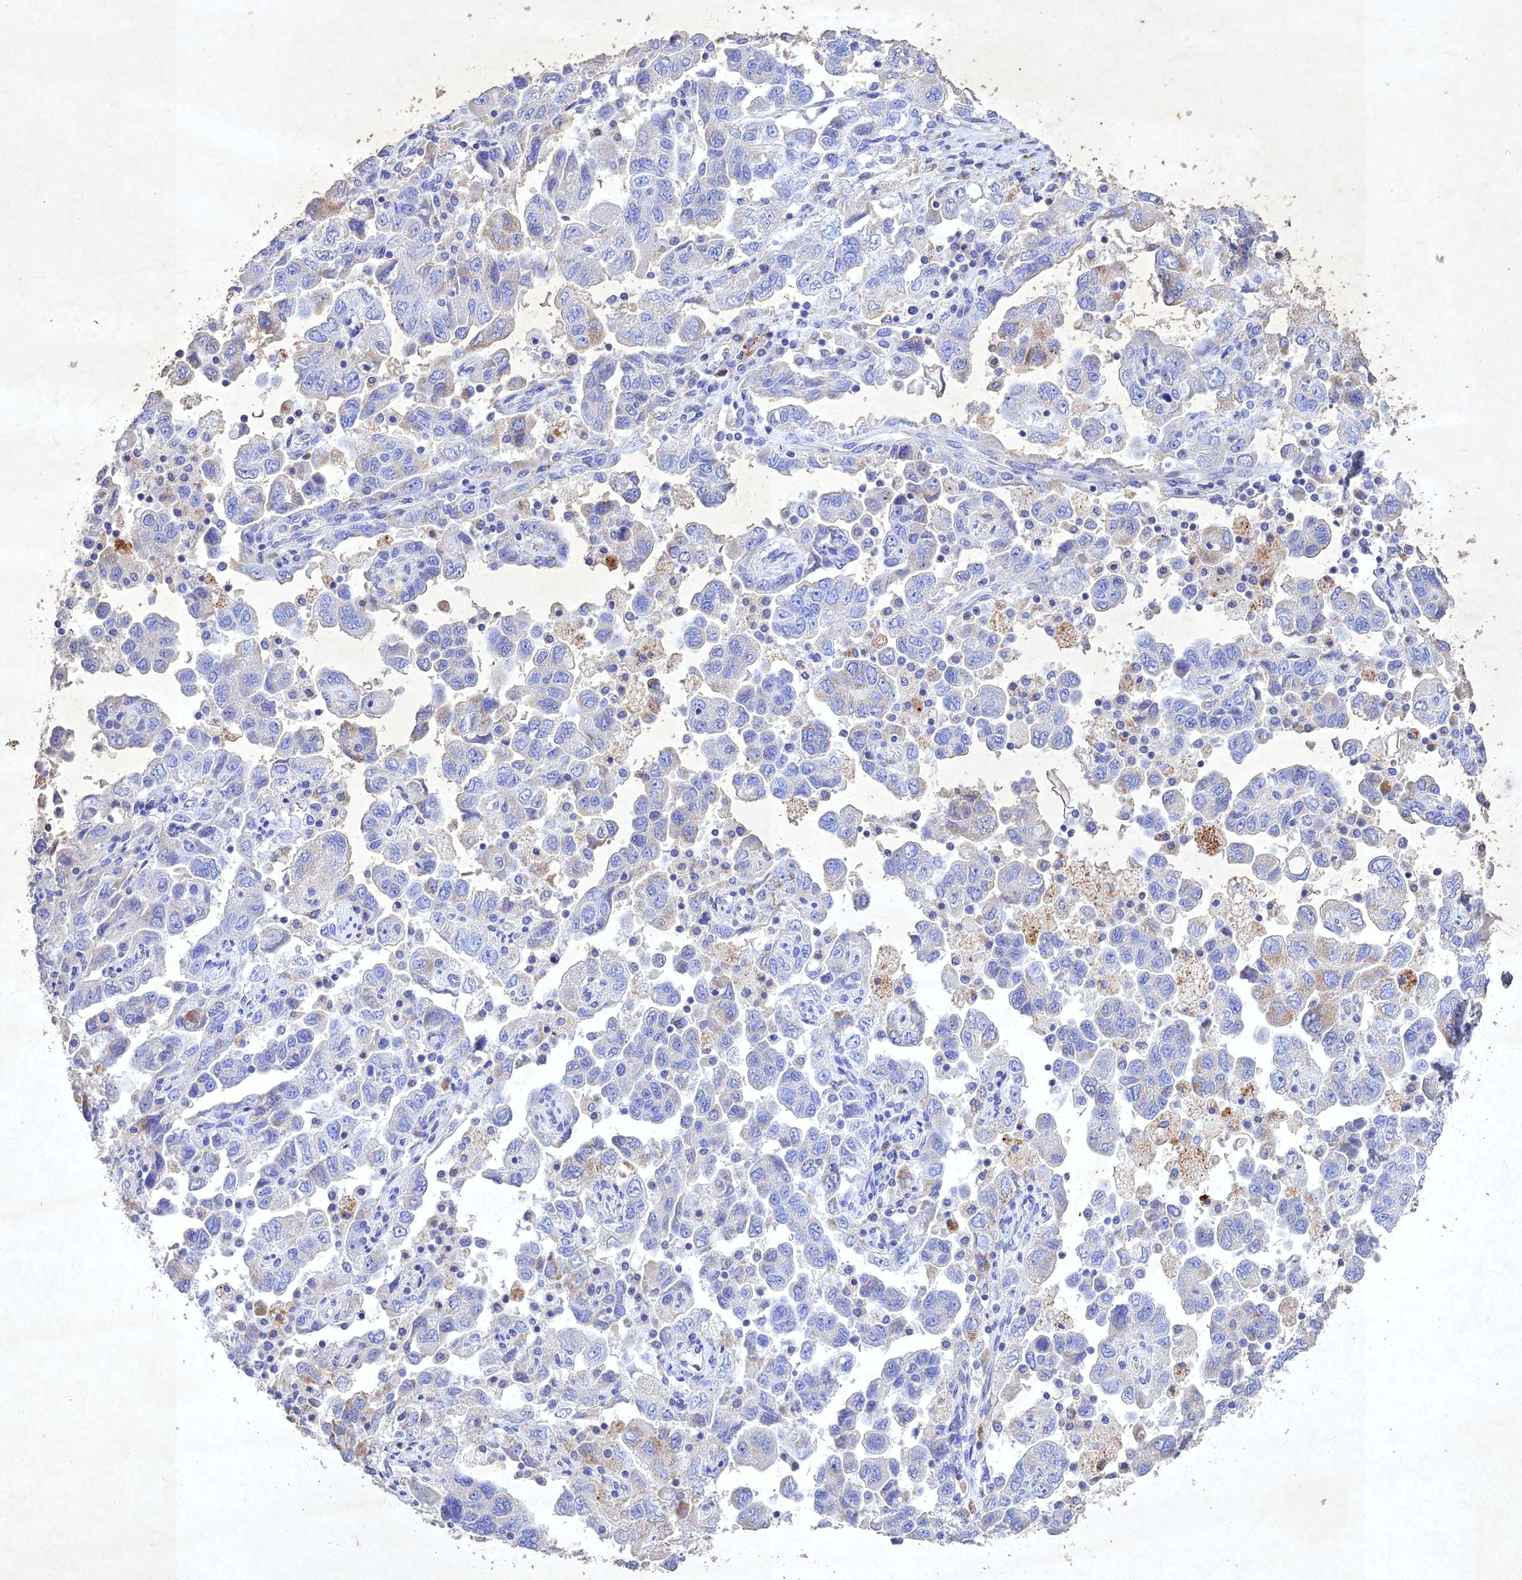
{"staining": {"intensity": "negative", "quantity": "none", "location": "none"}, "tissue": "ovarian cancer", "cell_type": "Tumor cells", "image_type": "cancer", "snomed": [{"axis": "morphology", "description": "Carcinoma, NOS"}, {"axis": "morphology", "description": "Cystadenocarcinoma, serous, NOS"}, {"axis": "topography", "description": "Ovary"}], "caption": "High magnification brightfield microscopy of ovarian cancer stained with DAB (3,3'-diaminobenzidine) (brown) and counterstained with hematoxylin (blue): tumor cells show no significant staining. (Stains: DAB immunohistochemistry (IHC) with hematoxylin counter stain, Microscopy: brightfield microscopy at high magnification).", "gene": "NDUFV1", "patient": {"sex": "female", "age": 69}}